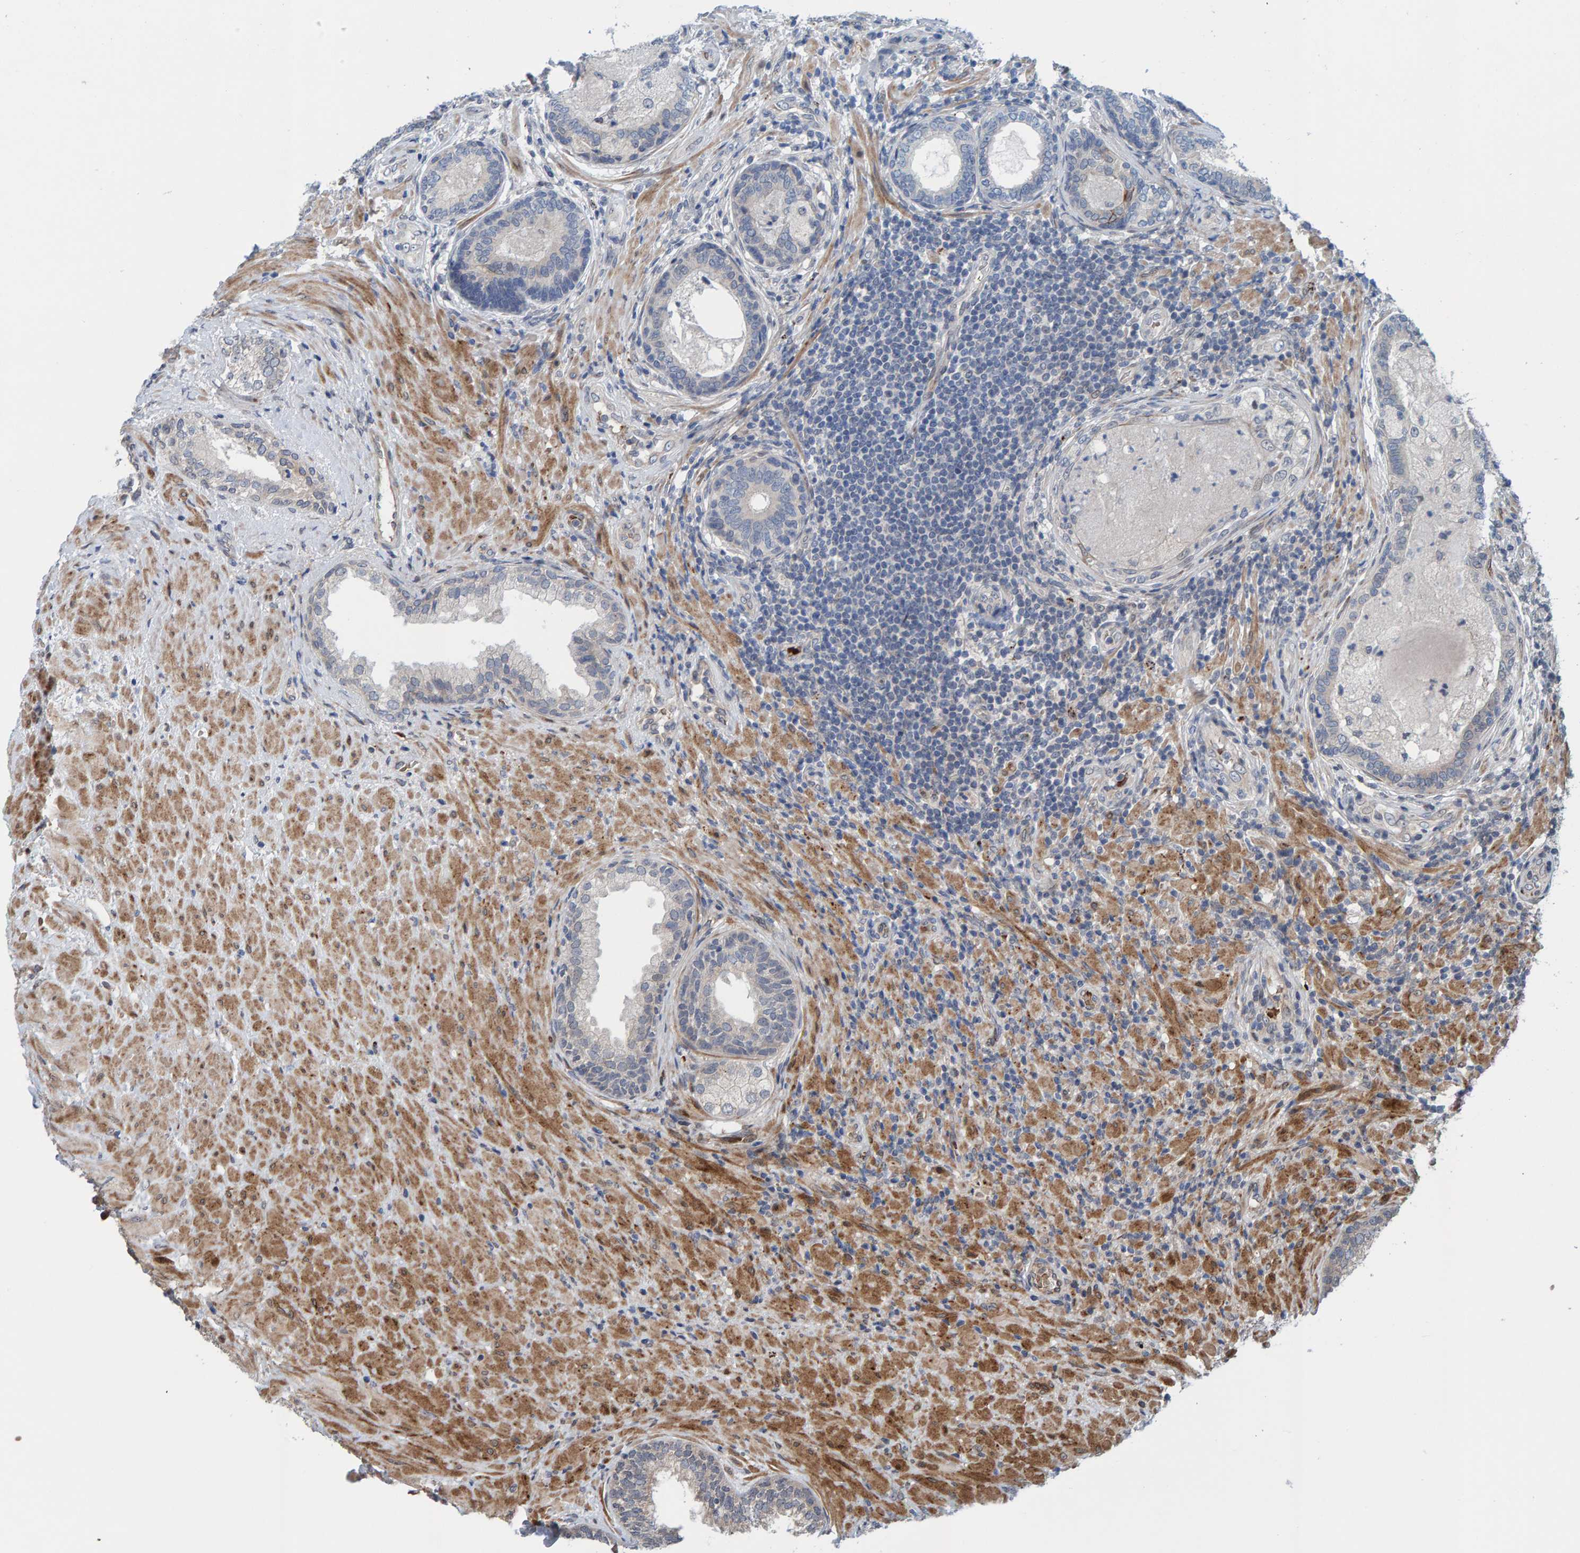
{"staining": {"intensity": "weak", "quantity": "<25%", "location": "cytoplasmic/membranous"}, "tissue": "prostate", "cell_type": "Glandular cells", "image_type": "normal", "snomed": [{"axis": "morphology", "description": "Normal tissue, NOS"}, {"axis": "topography", "description": "Prostate"}], "caption": "Immunohistochemistry micrograph of benign prostate stained for a protein (brown), which exhibits no positivity in glandular cells.", "gene": "MFSD6L", "patient": {"sex": "male", "age": 76}}